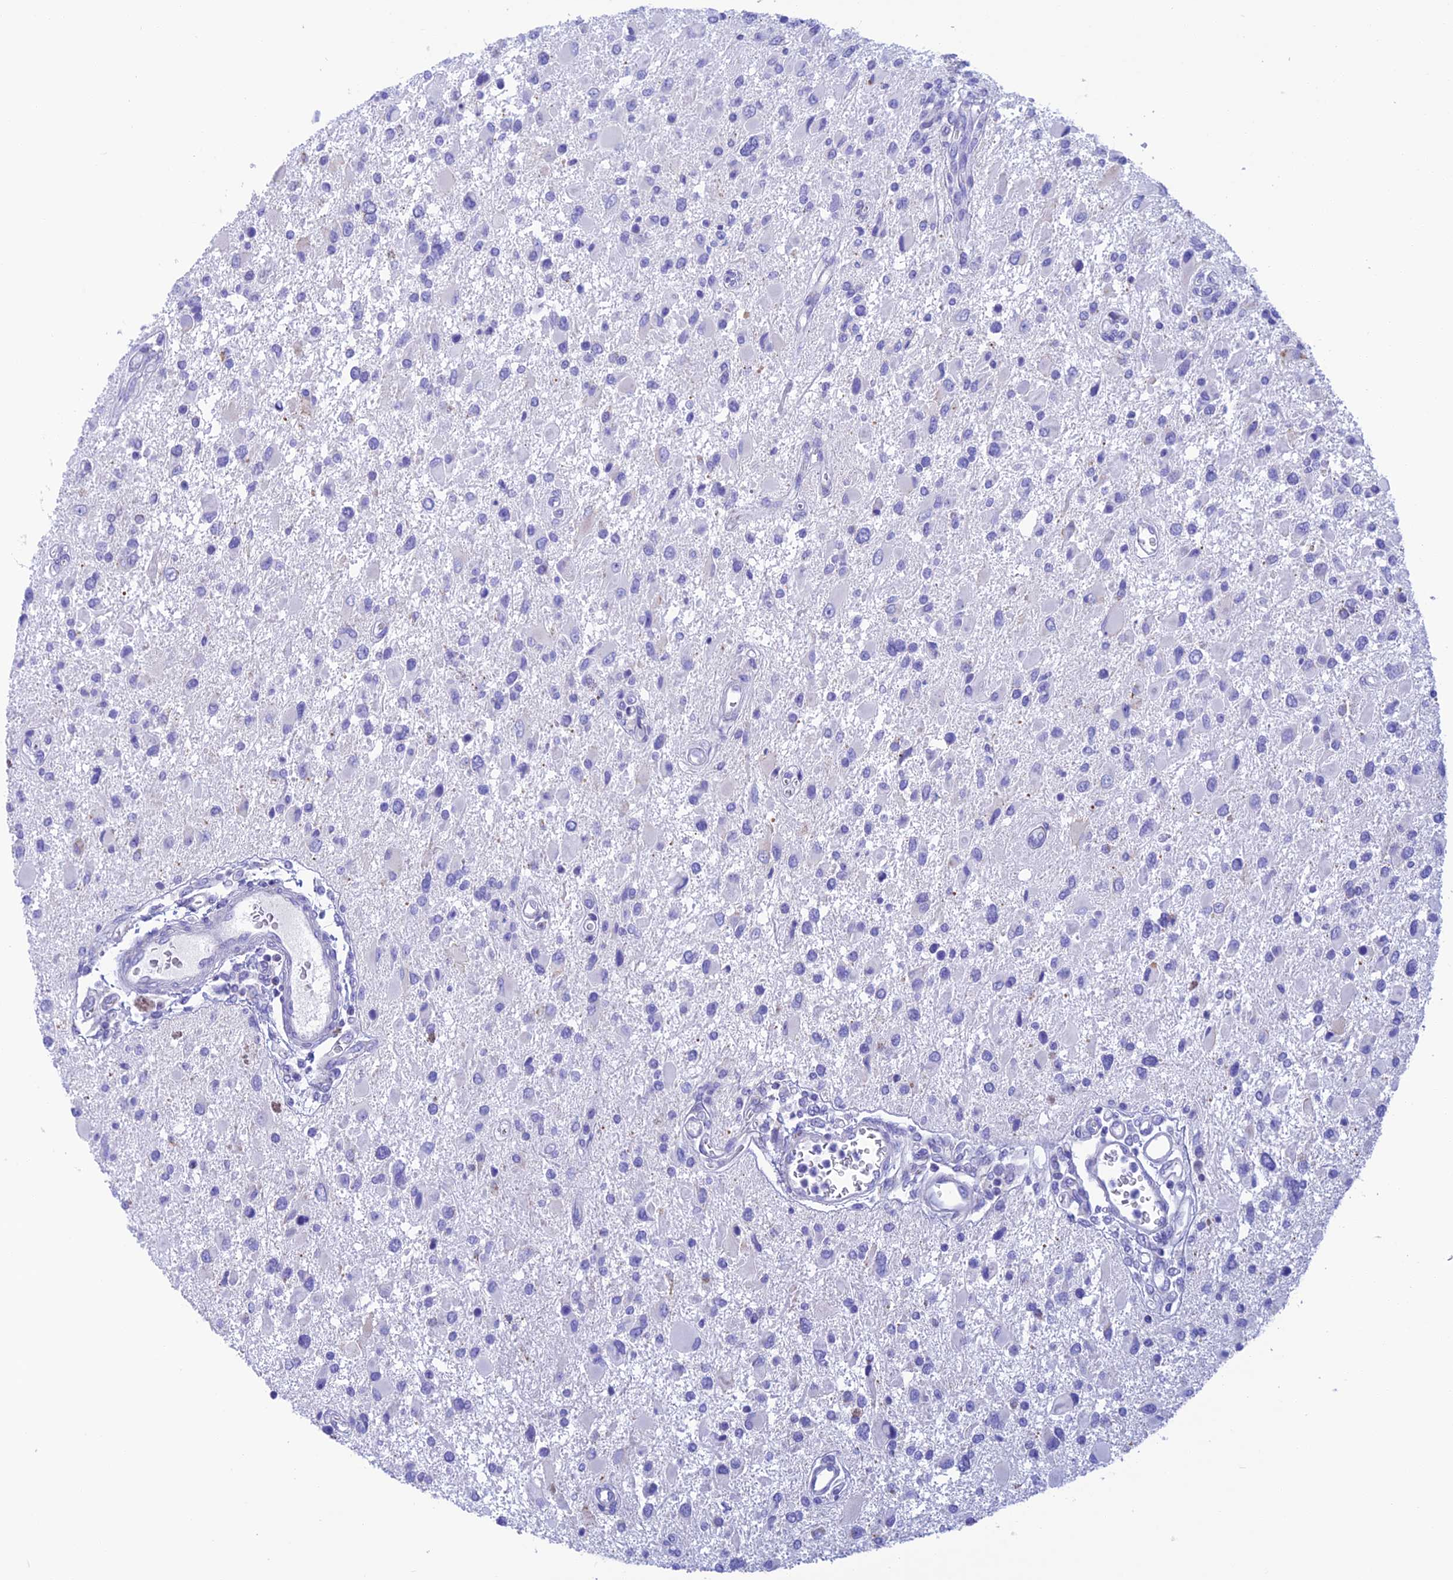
{"staining": {"intensity": "negative", "quantity": "none", "location": "none"}, "tissue": "glioma", "cell_type": "Tumor cells", "image_type": "cancer", "snomed": [{"axis": "morphology", "description": "Glioma, malignant, High grade"}, {"axis": "topography", "description": "Brain"}], "caption": "There is no significant staining in tumor cells of malignant glioma (high-grade).", "gene": "NXPE4", "patient": {"sex": "male", "age": 53}}